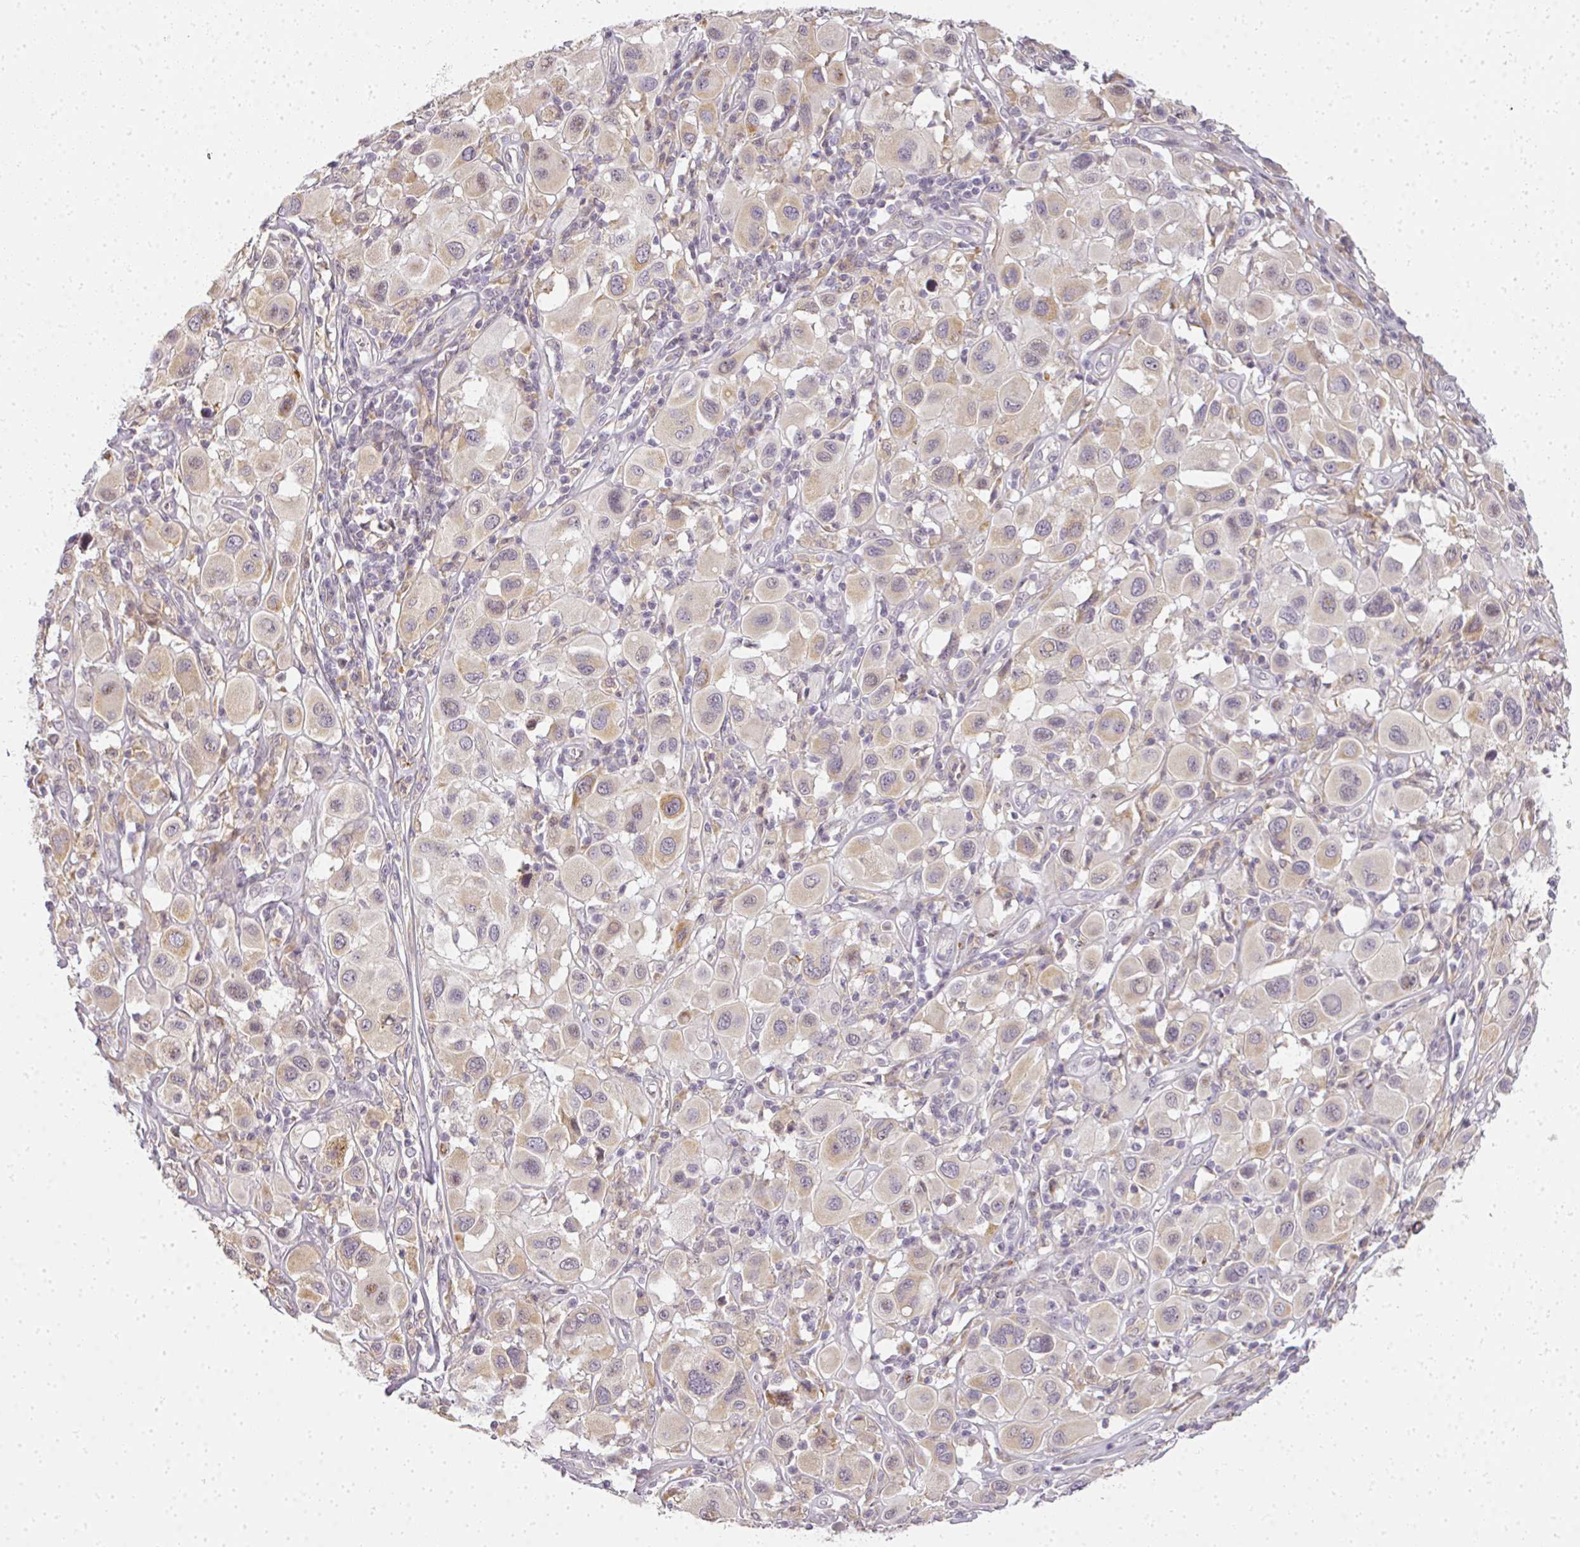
{"staining": {"intensity": "weak", "quantity": "25%-75%", "location": "cytoplasmic/membranous"}, "tissue": "melanoma", "cell_type": "Tumor cells", "image_type": "cancer", "snomed": [{"axis": "morphology", "description": "Malignant melanoma, Metastatic site"}, {"axis": "topography", "description": "Skin"}], "caption": "This photomicrograph demonstrates IHC staining of melanoma, with low weak cytoplasmic/membranous positivity in about 25%-75% of tumor cells.", "gene": "MED19", "patient": {"sex": "male", "age": 41}}